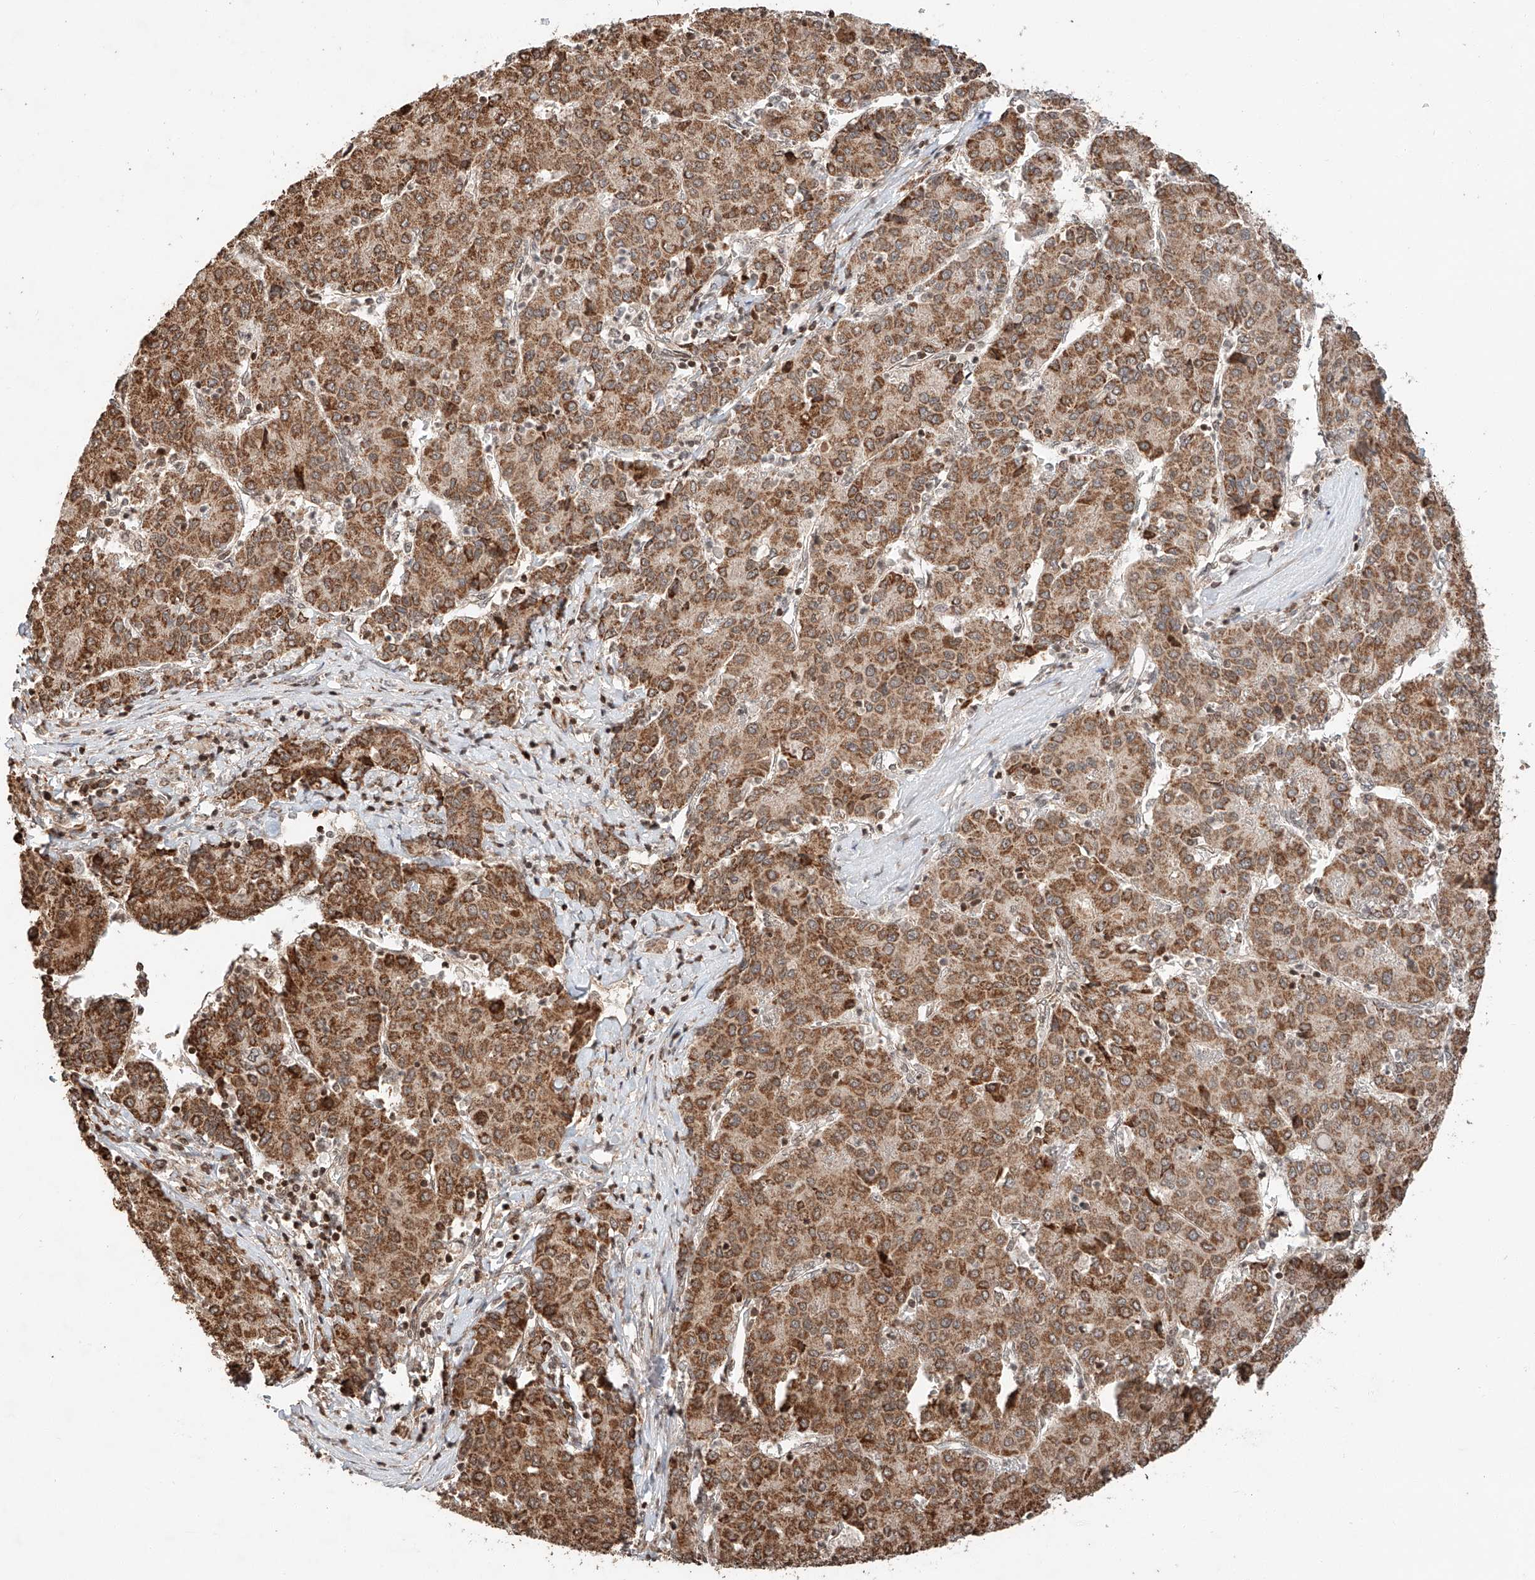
{"staining": {"intensity": "moderate", "quantity": ">75%", "location": "cytoplasmic/membranous"}, "tissue": "liver cancer", "cell_type": "Tumor cells", "image_type": "cancer", "snomed": [{"axis": "morphology", "description": "Carcinoma, Hepatocellular, NOS"}, {"axis": "topography", "description": "Liver"}], "caption": "IHC of liver cancer demonstrates medium levels of moderate cytoplasmic/membranous positivity in approximately >75% of tumor cells. (IHC, brightfield microscopy, high magnification).", "gene": "ARHGAP33", "patient": {"sex": "male", "age": 65}}